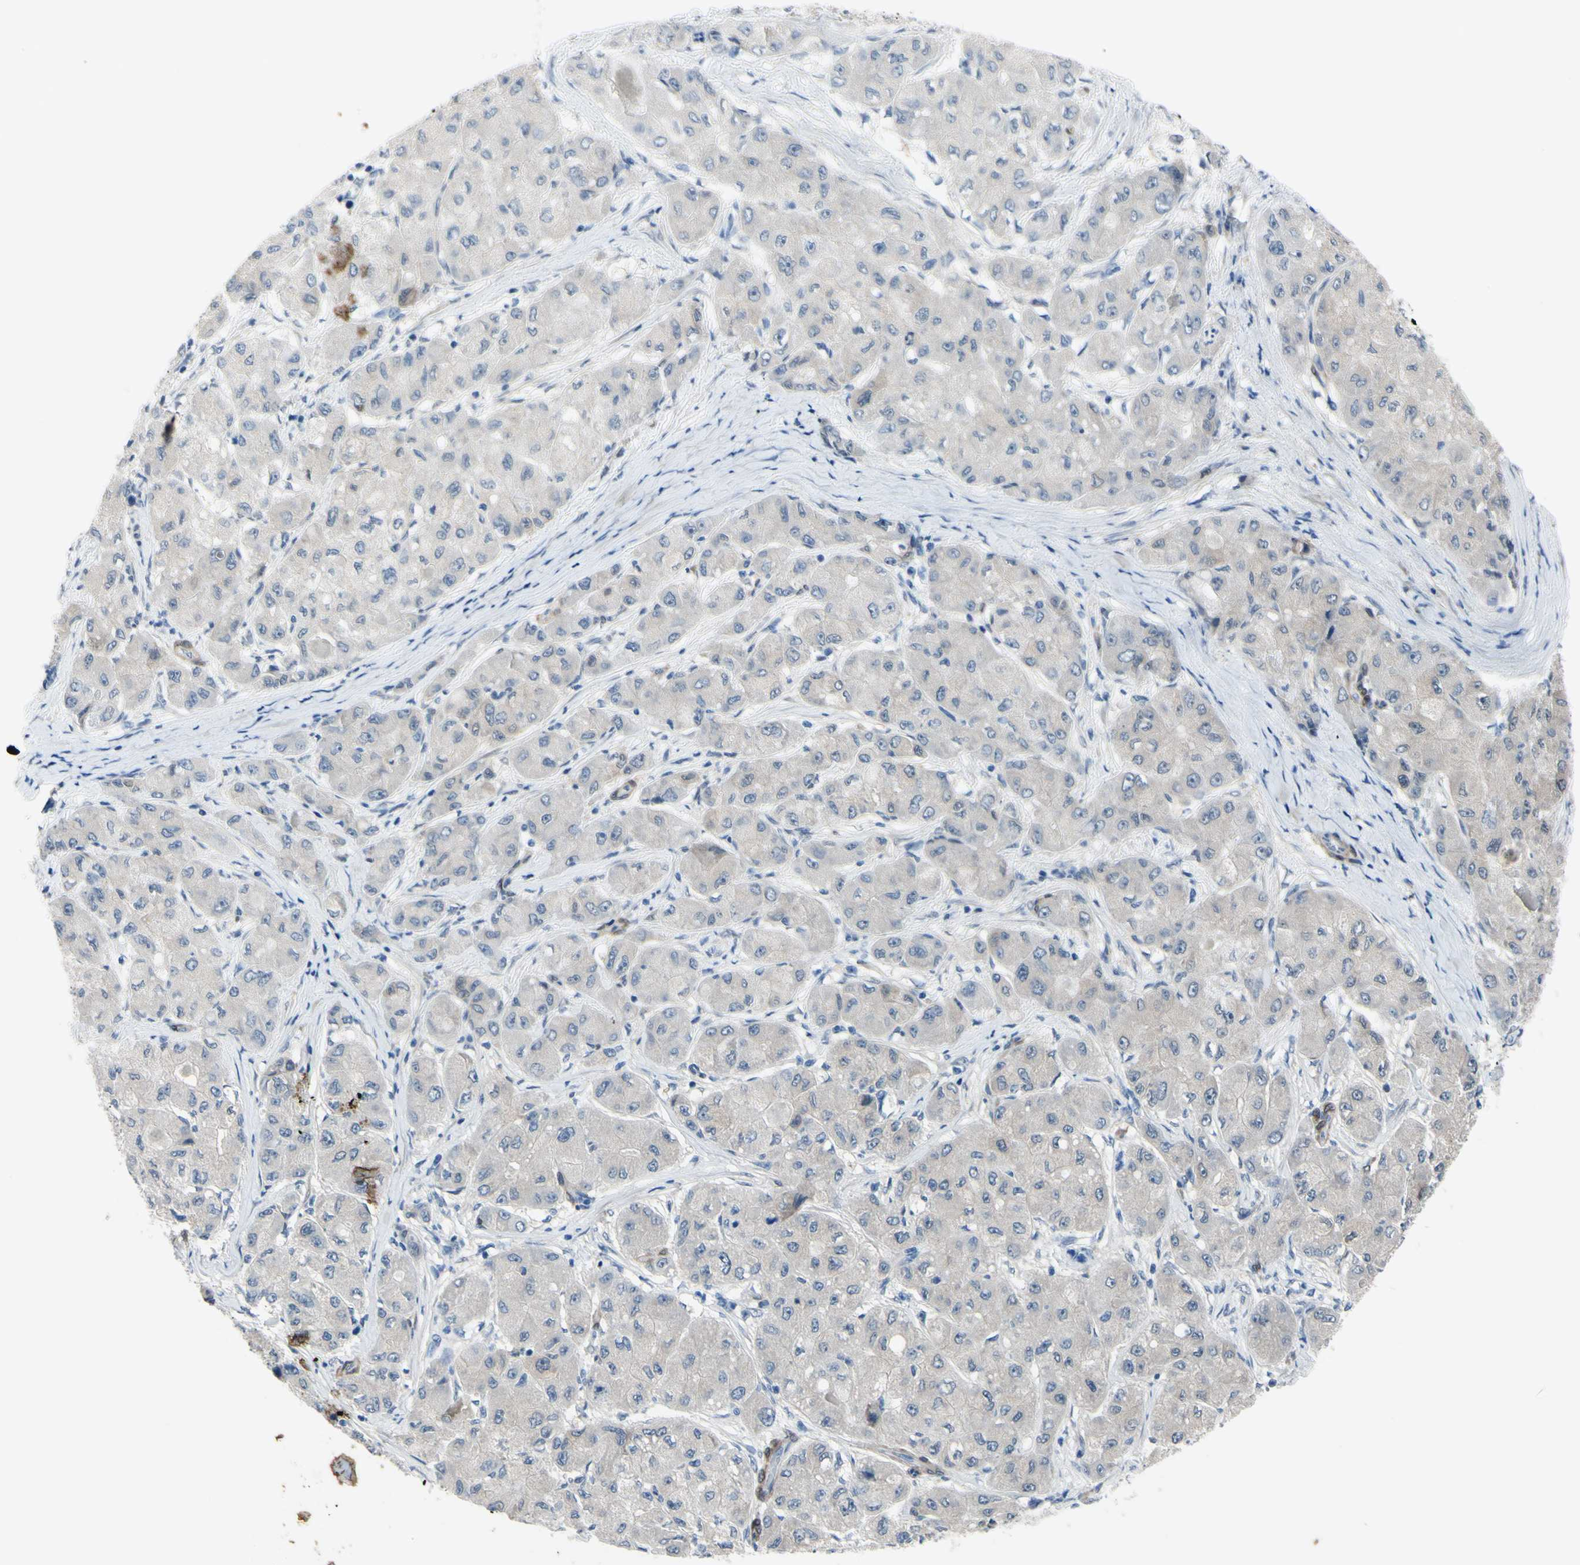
{"staining": {"intensity": "weak", "quantity": ">75%", "location": "cytoplasmic/membranous"}, "tissue": "liver cancer", "cell_type": "Tumor cells", "image_type": "cancer", "snomed": [{"axis": "morphology", "description": "Carcinoma, Hepatocellular, NOS"}, {"axis": "topography", "description": "Liver"}], "caption": "Weak cytoplasmic/membranous staining is identified in approximately >75% of tumor cells in liver cancer.", "gene": "NOL3", "patient": {"sex": "male", "age": 80}}